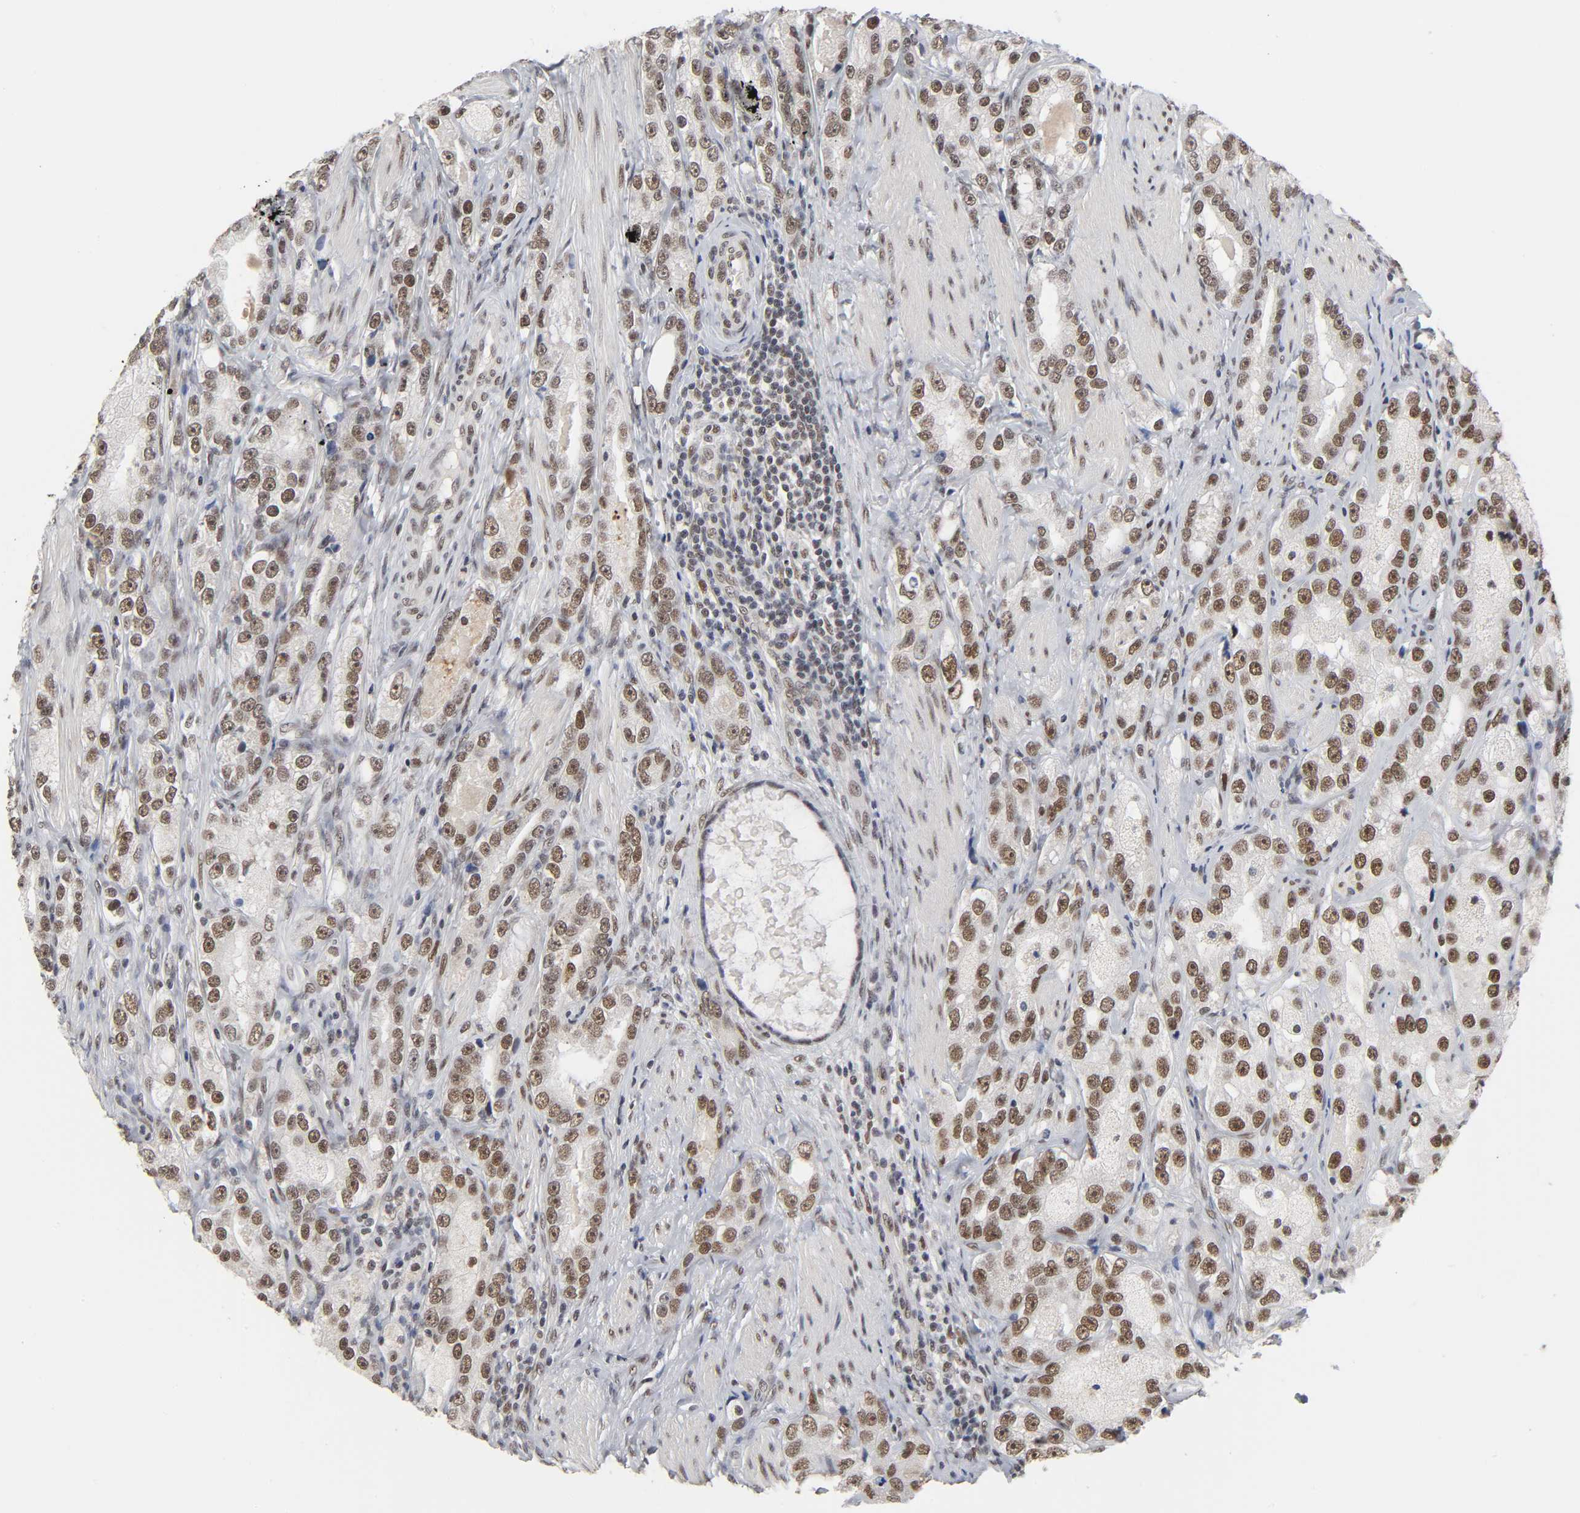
{"staining": {"intensity": "moderate", "quantity": ">75%", "location": "nuclear"}, "tissue": "prostate cancer", "cell_type": "Tumor cells", "image_type": "cancer", "snomed": [{"axis": "morphology", "description": "Adenocarcinoma, High grade"}, {"axis": "topography", "description": "Prostate"}], "caption": "Immunohistochemistry (IHC) of human prostate adenocarcinoma (high-grade) reveals medium levels of moderate nuclear expression in about >75% of tumor cells.", "gene": "TRIM33", "patient": {"sex": "male", "age": 63}}